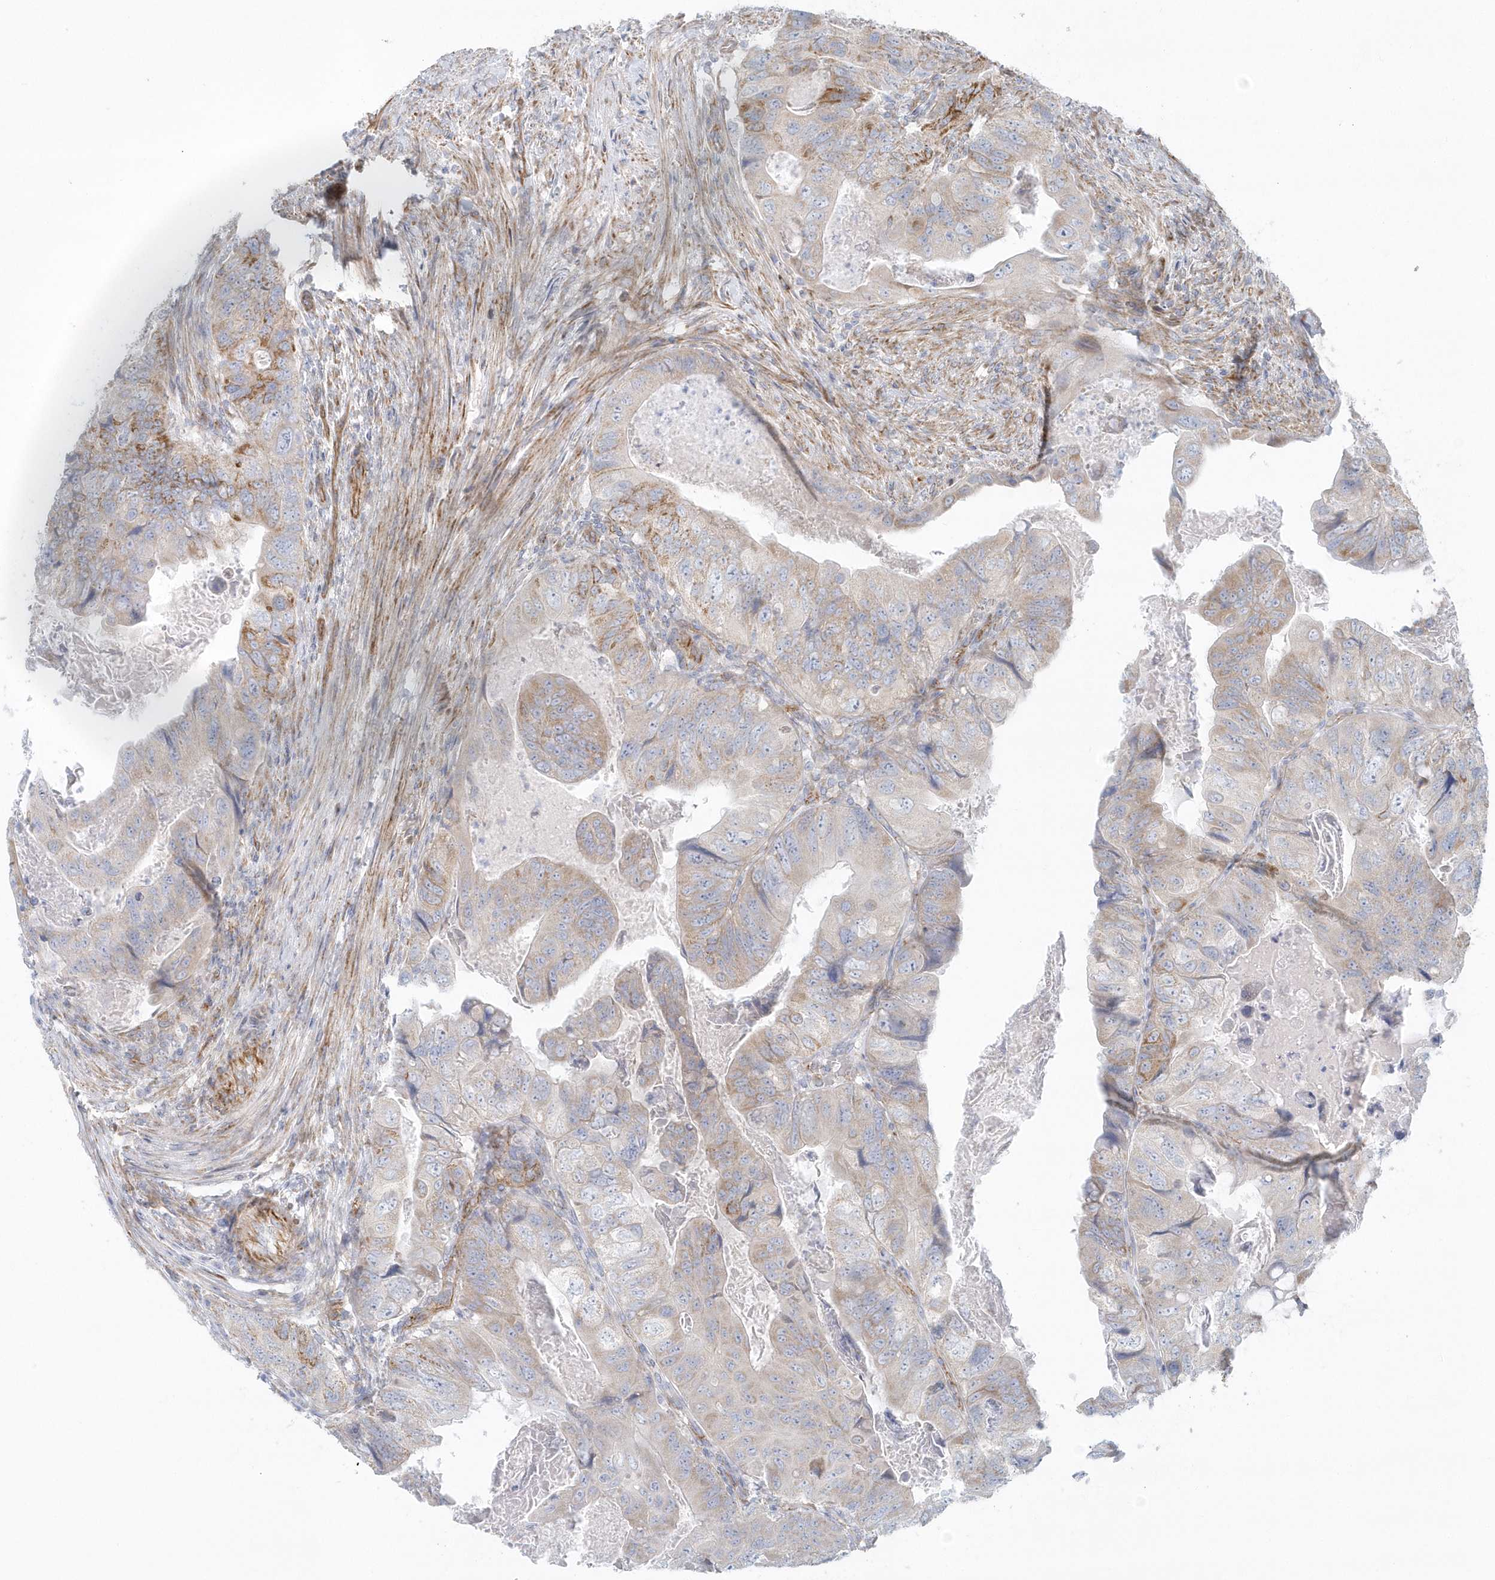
{"staining": {"intensity": "moderate", "quantity": "<25%", "location": "cytoplasmic/membranous"}, "tissue": "colorectal cancer", "cell_type": "Tumor cells", "image_type": "cancer", "snomed": [{"axis": "morphology", "description": "Adenocarcinoma, NOS"}, {"axis": "topography", "description": "Rectum"}], "caption": "A brown stain labels moderate cytoplasmic/membranous staining of a protein in human colorectal cancer tumor cells.", "gene": "GPR152", "patient": {"sex": "male", "age": 63}}